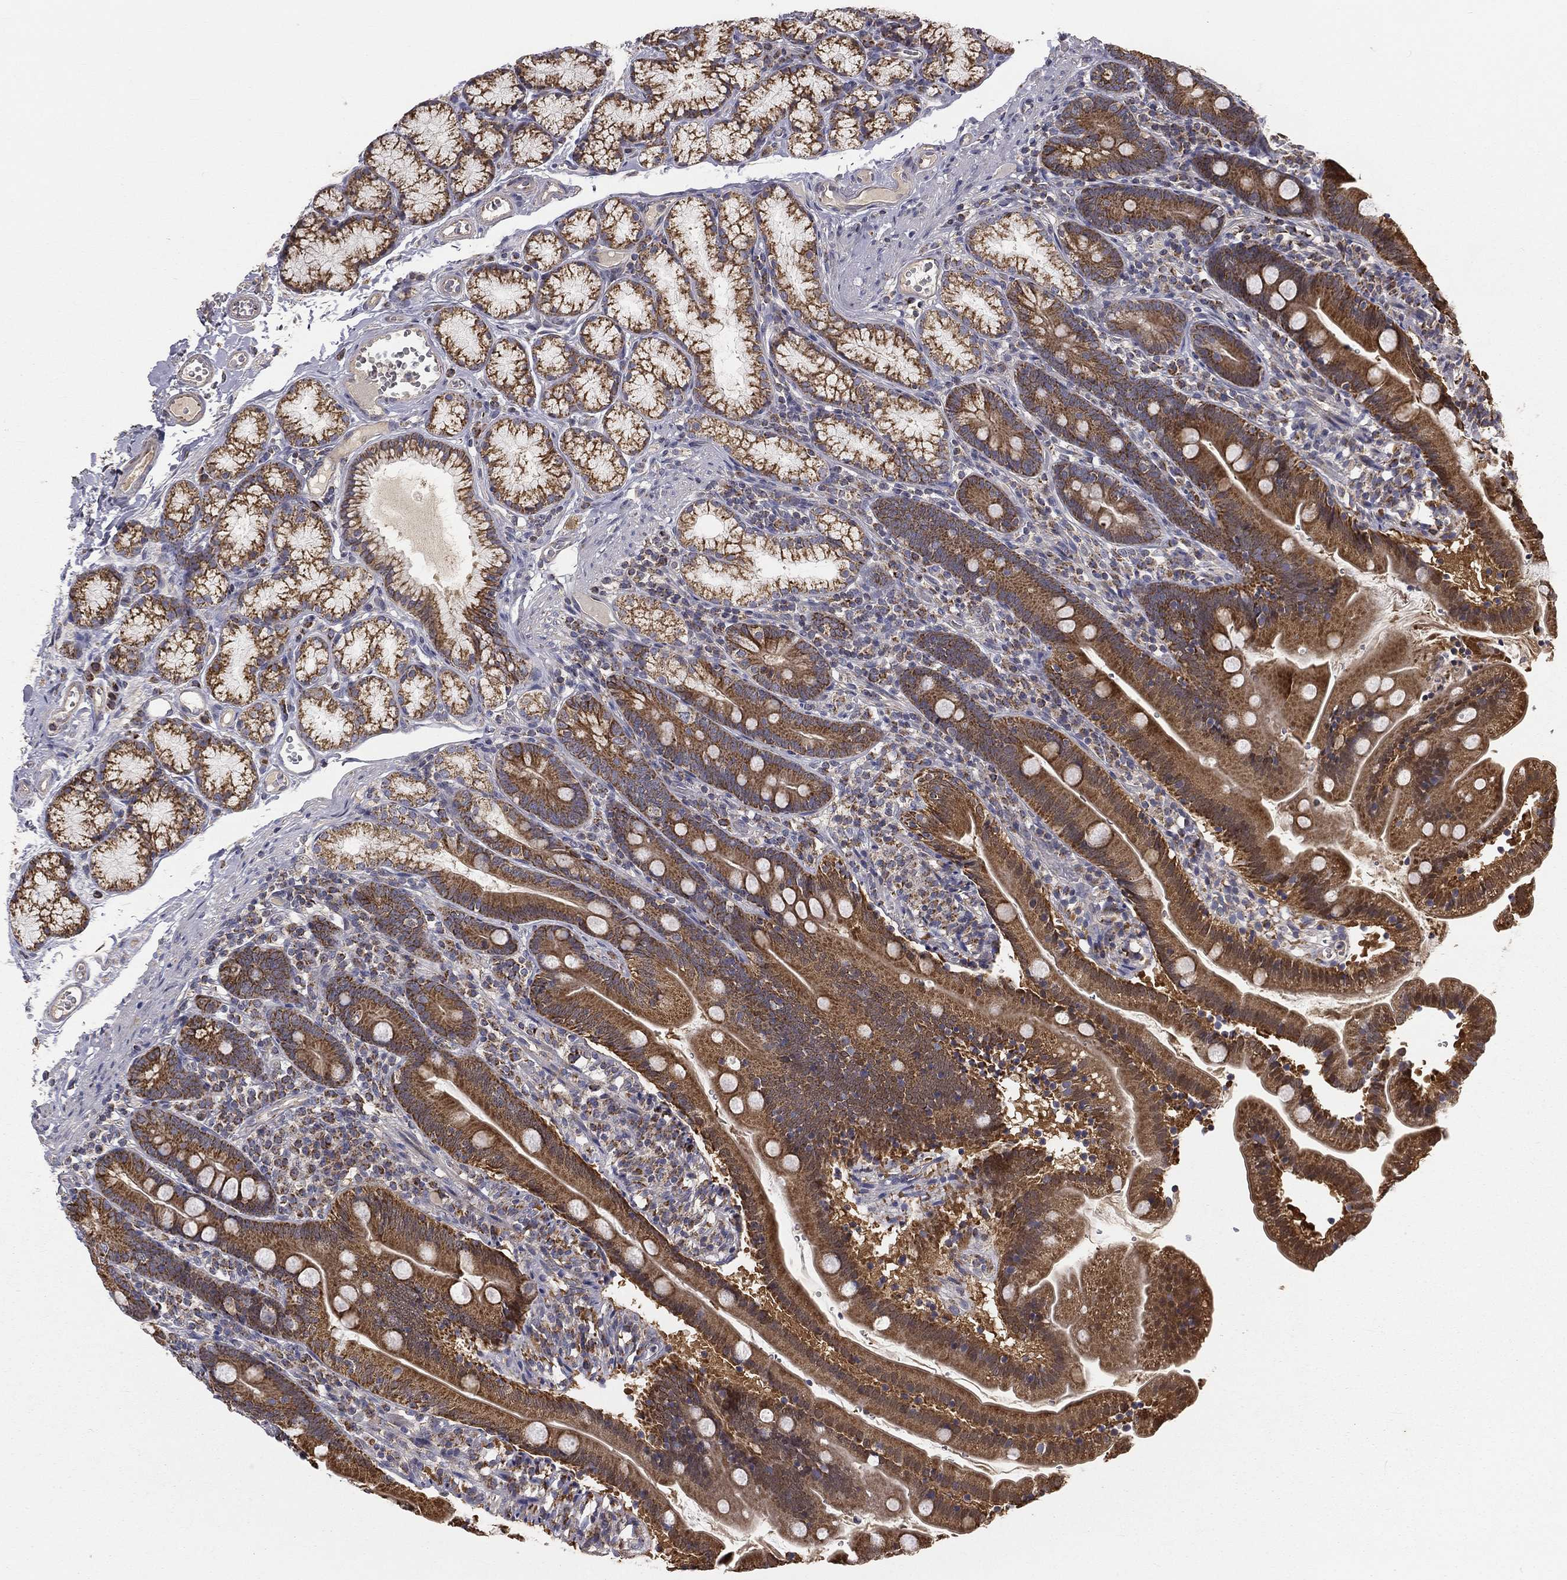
{"staining": {"intensity": "moderate", "quantity": ">75%", "location": "cytoplasmic/membranous"}, "tissue": "duodenum", "cell_type": "Glandular cells", "image_type": "normal", "snomed": [{"axis": "morphology", "description": "Normal tissue, NOS"}, {"axis": "topography", "description": "Duodenum"}], "caption": "Approximately >75% of glandular cells in normal duodenum reveal moderate cytoplasmic/membranous protein staining as visualized by brown immunohistochemical staining.", "gene": "GPD1", "patient": {"sex": "female", "age": 67}}